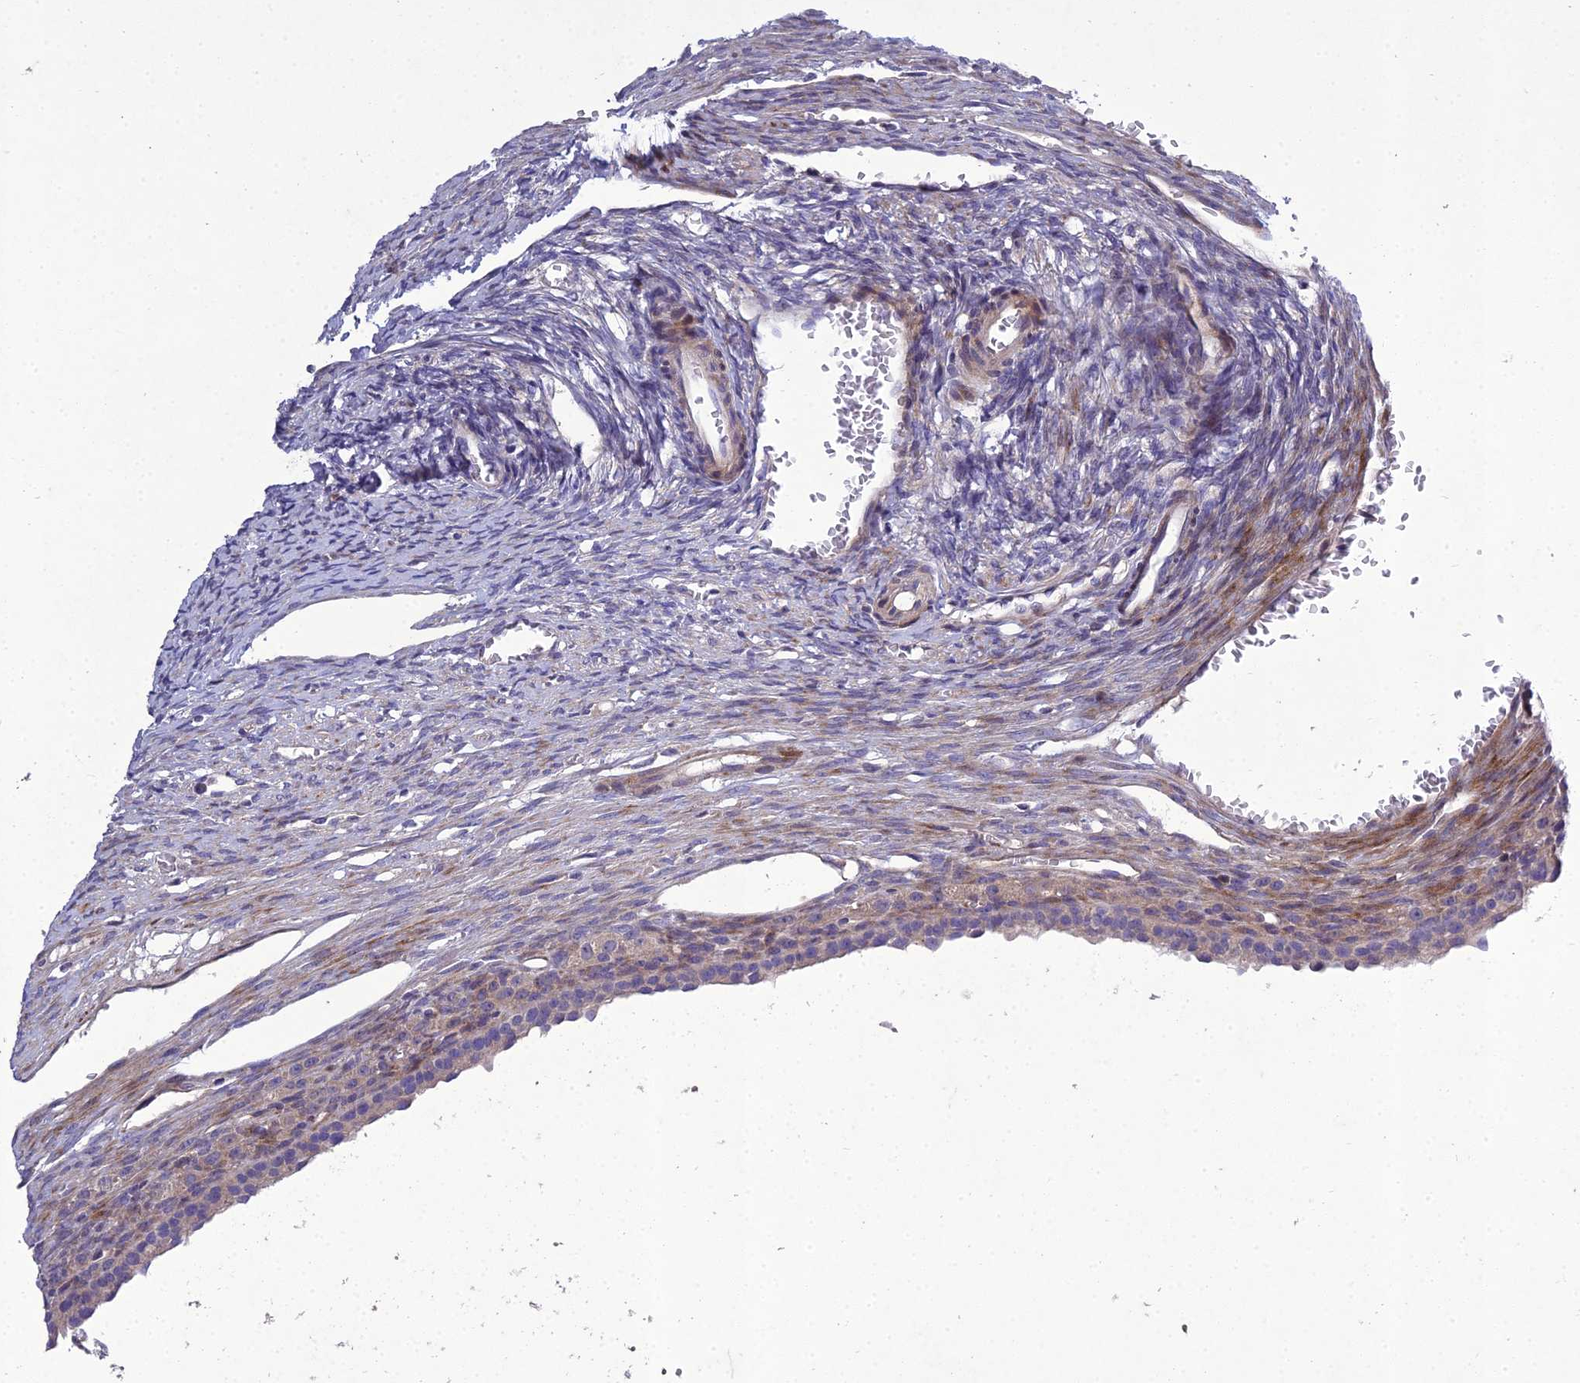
{"staining": {"intensity": "negative", "quantity": "none", "location": "none"}, "tissue": "ovary", "cell_type": "Ovarian stroma cells", "image_type": "normal", "snomed": [{"axis": "morphology", "description": "Normal tissue, NOS"}, {"axis": "topography", "description": "Ovary"}], "caption": "The IHC histopathology image has no significant positivity in ovarian stroma cells of ovary.", "gene": "ADIPOR2", "patient": {"sex": "female", "age": 27}}